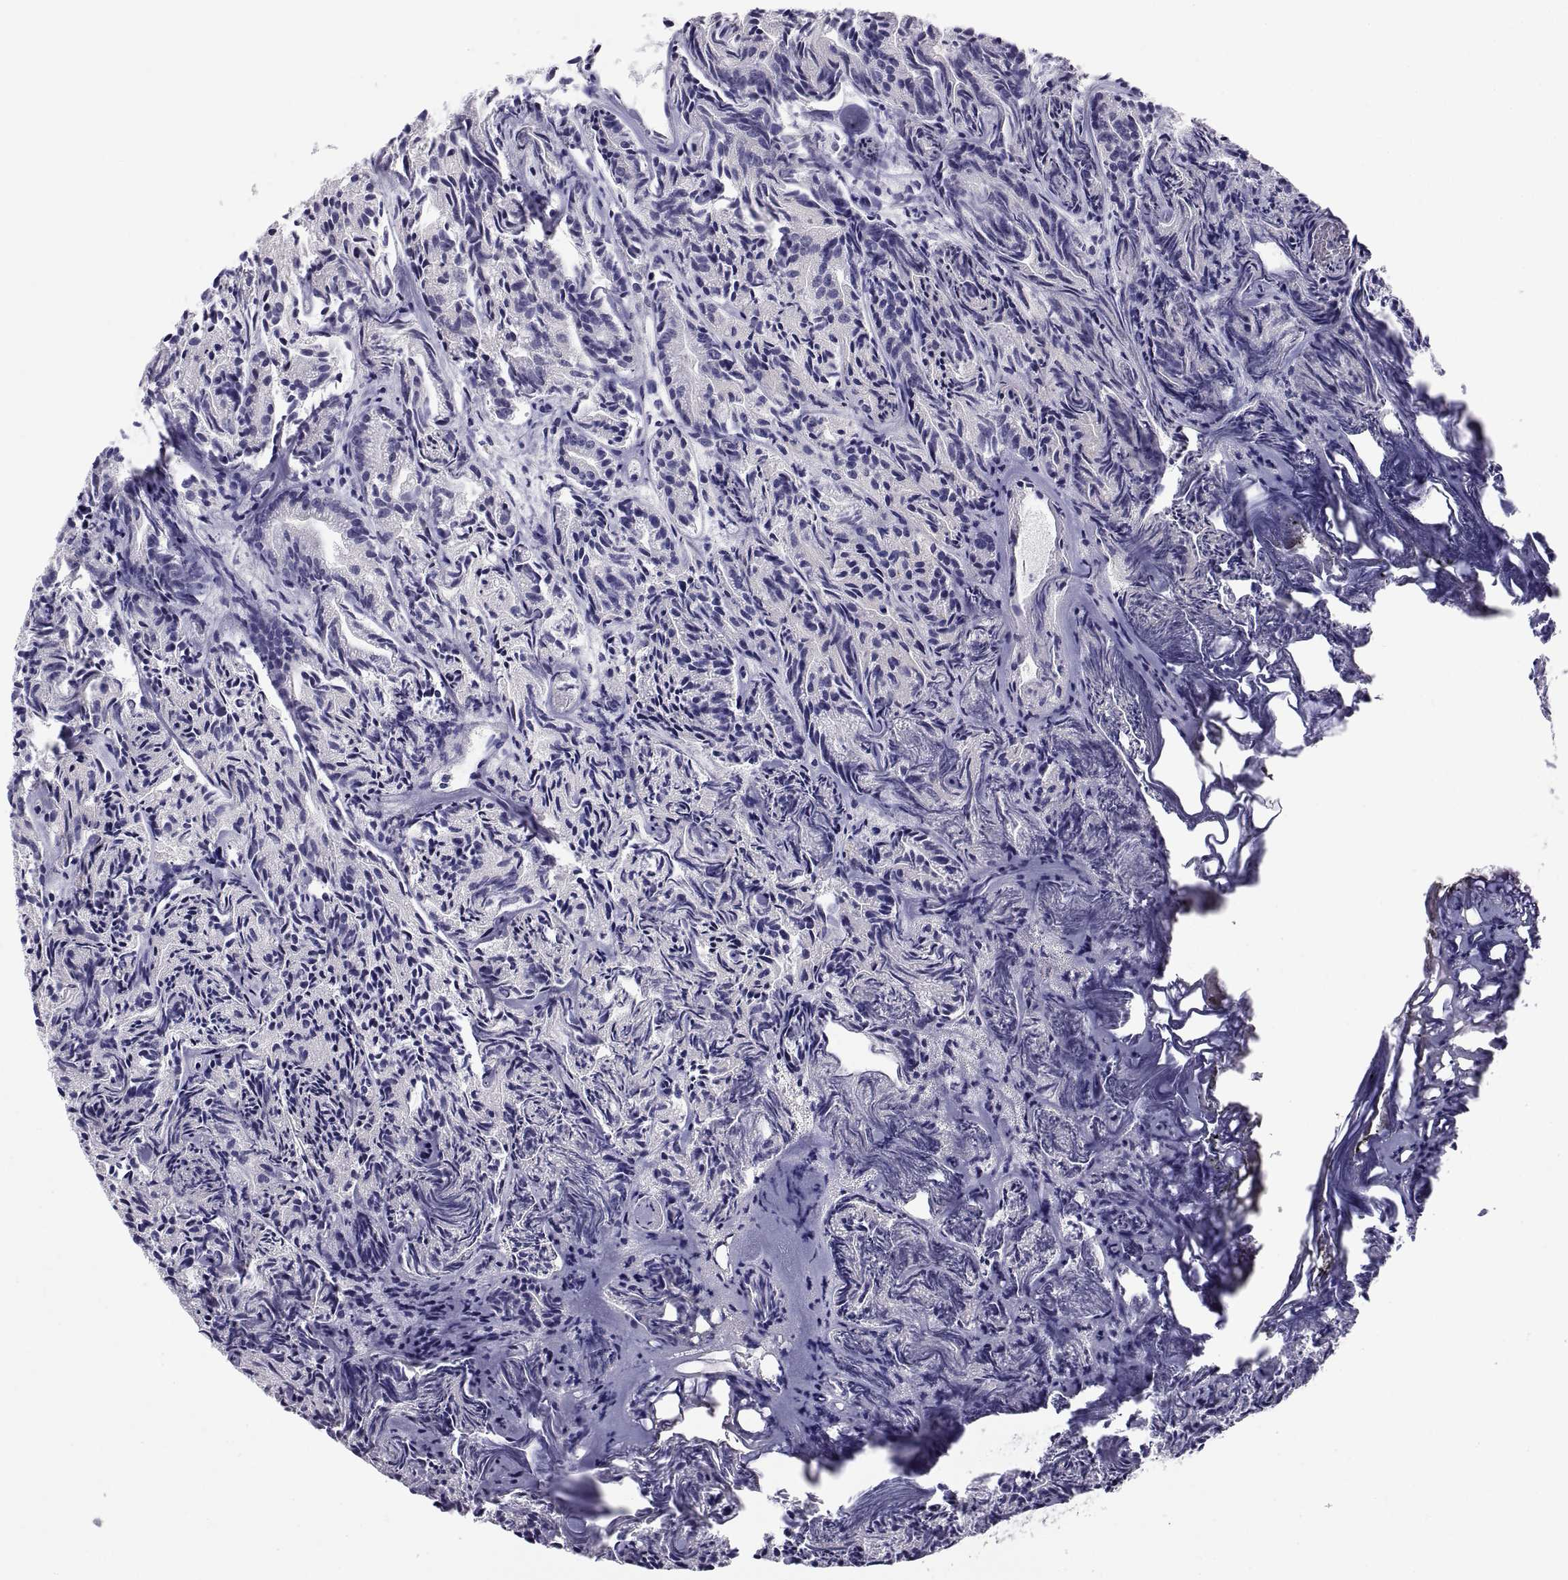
{"staining": {"intensity": "negative", "quantity": "none", "location": "none"}, "tissue": "prostate cancer", "cell_type": "Tumor cells", "image_type": "cancer", "snomed": [{"axis": "morphology", "description": "Adenocarcinoma, Medium grade"}, {"axis": "topography", "description": "Prostate"}], "caption": "Tumor cells are negative for brown protein staining in medium-grade adenocarcinoma (prostate).", "gene": "TEX13A", "patient": {"sex": "male", "age": 74}}